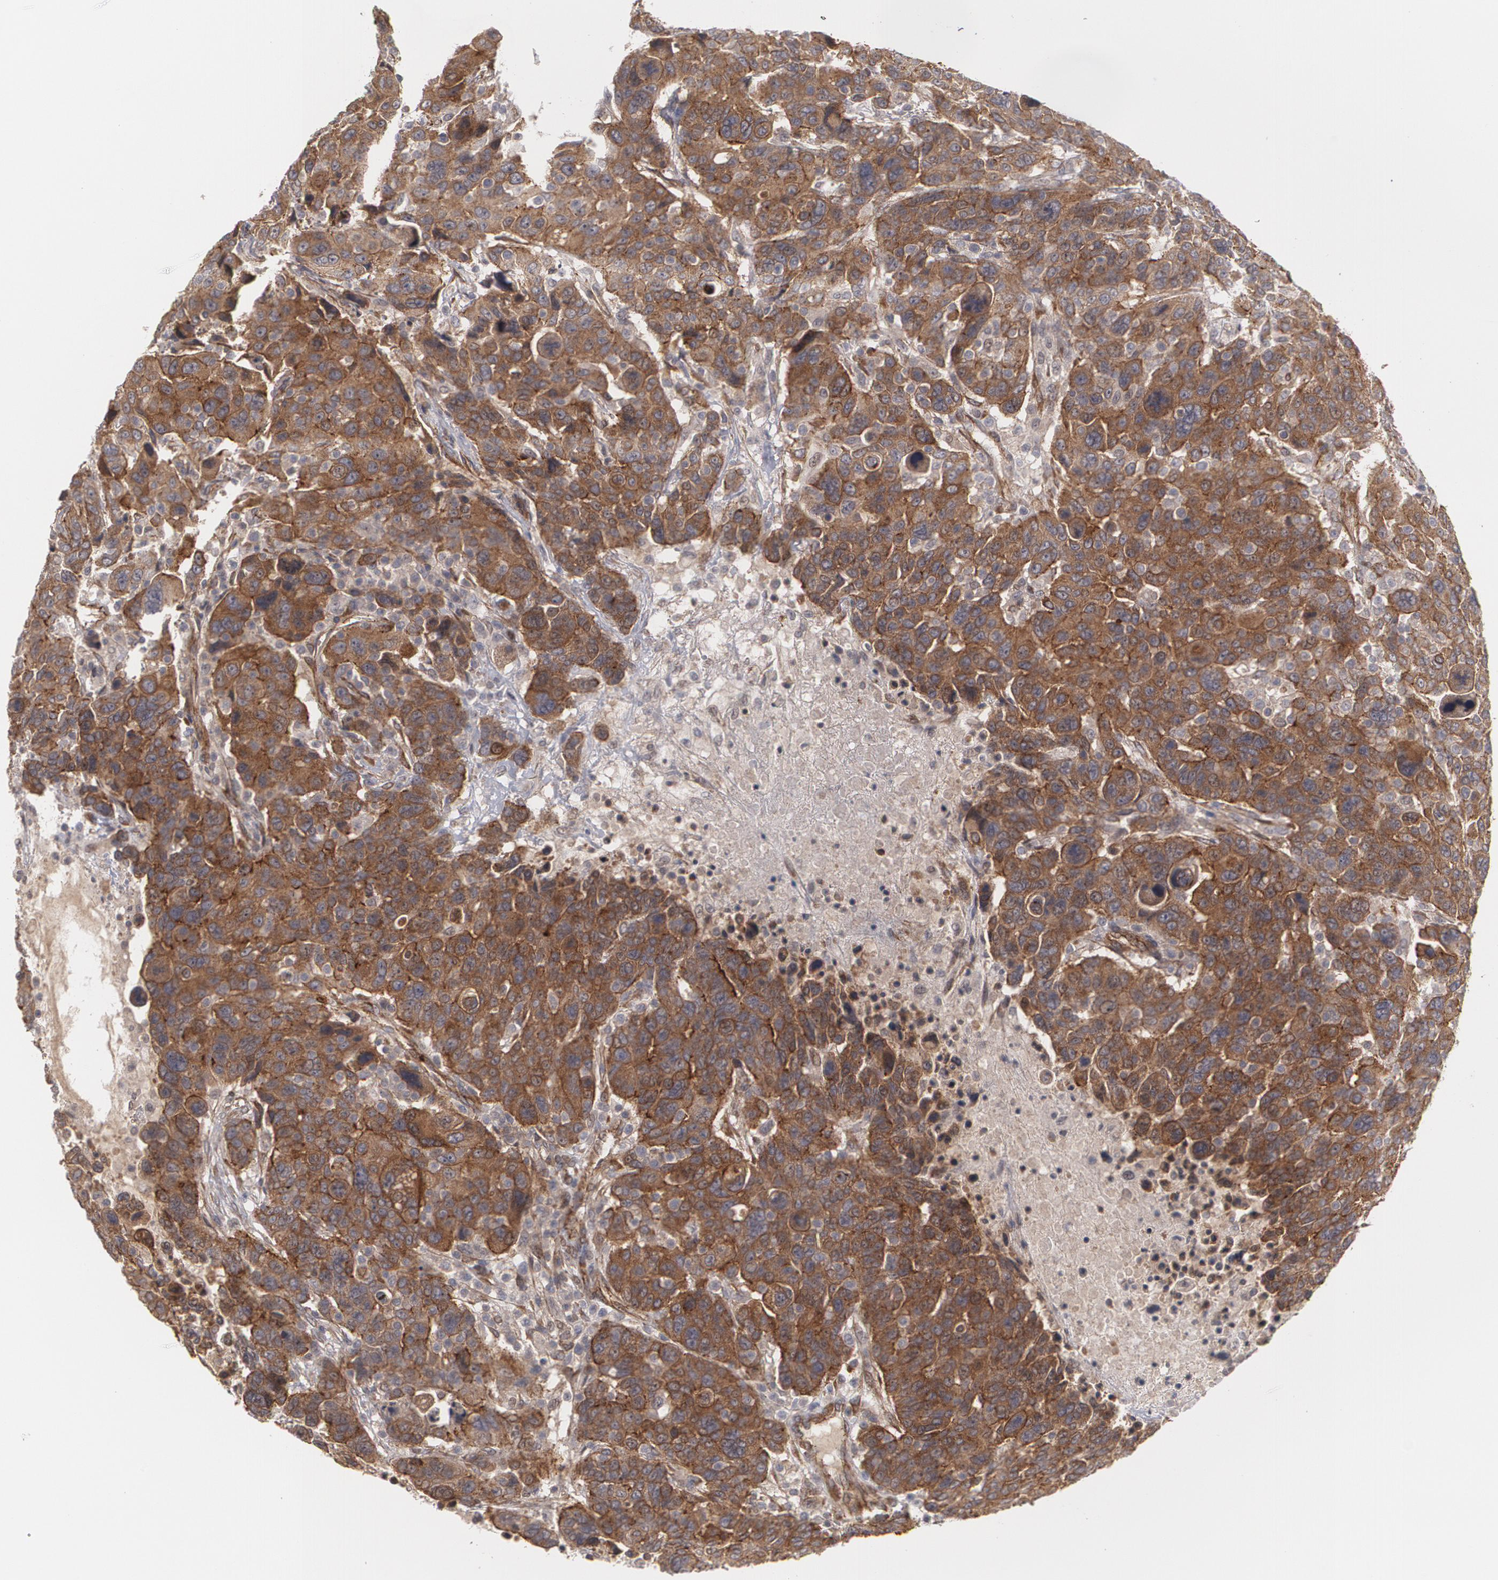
{"staining": {"intensity": "strong", "quantity": ">75%", "location": "cytoplasmic/membranous"}, "tissue": "breast cancer", "cell_type": "Tumor cells", "image_type": "cancer", "snomed": [{"axis": "morphology", "description": "Duct carcinoma"}, {"axis": "topography", "description": "Breast"}], "caption": "IHC of breast cancer shows high levels of strong cytoplasmic/membranous positivity in approximately >75% of tumor cells.", "gene": "TJP1", "patient": {"sex": "female", "age": 37}}